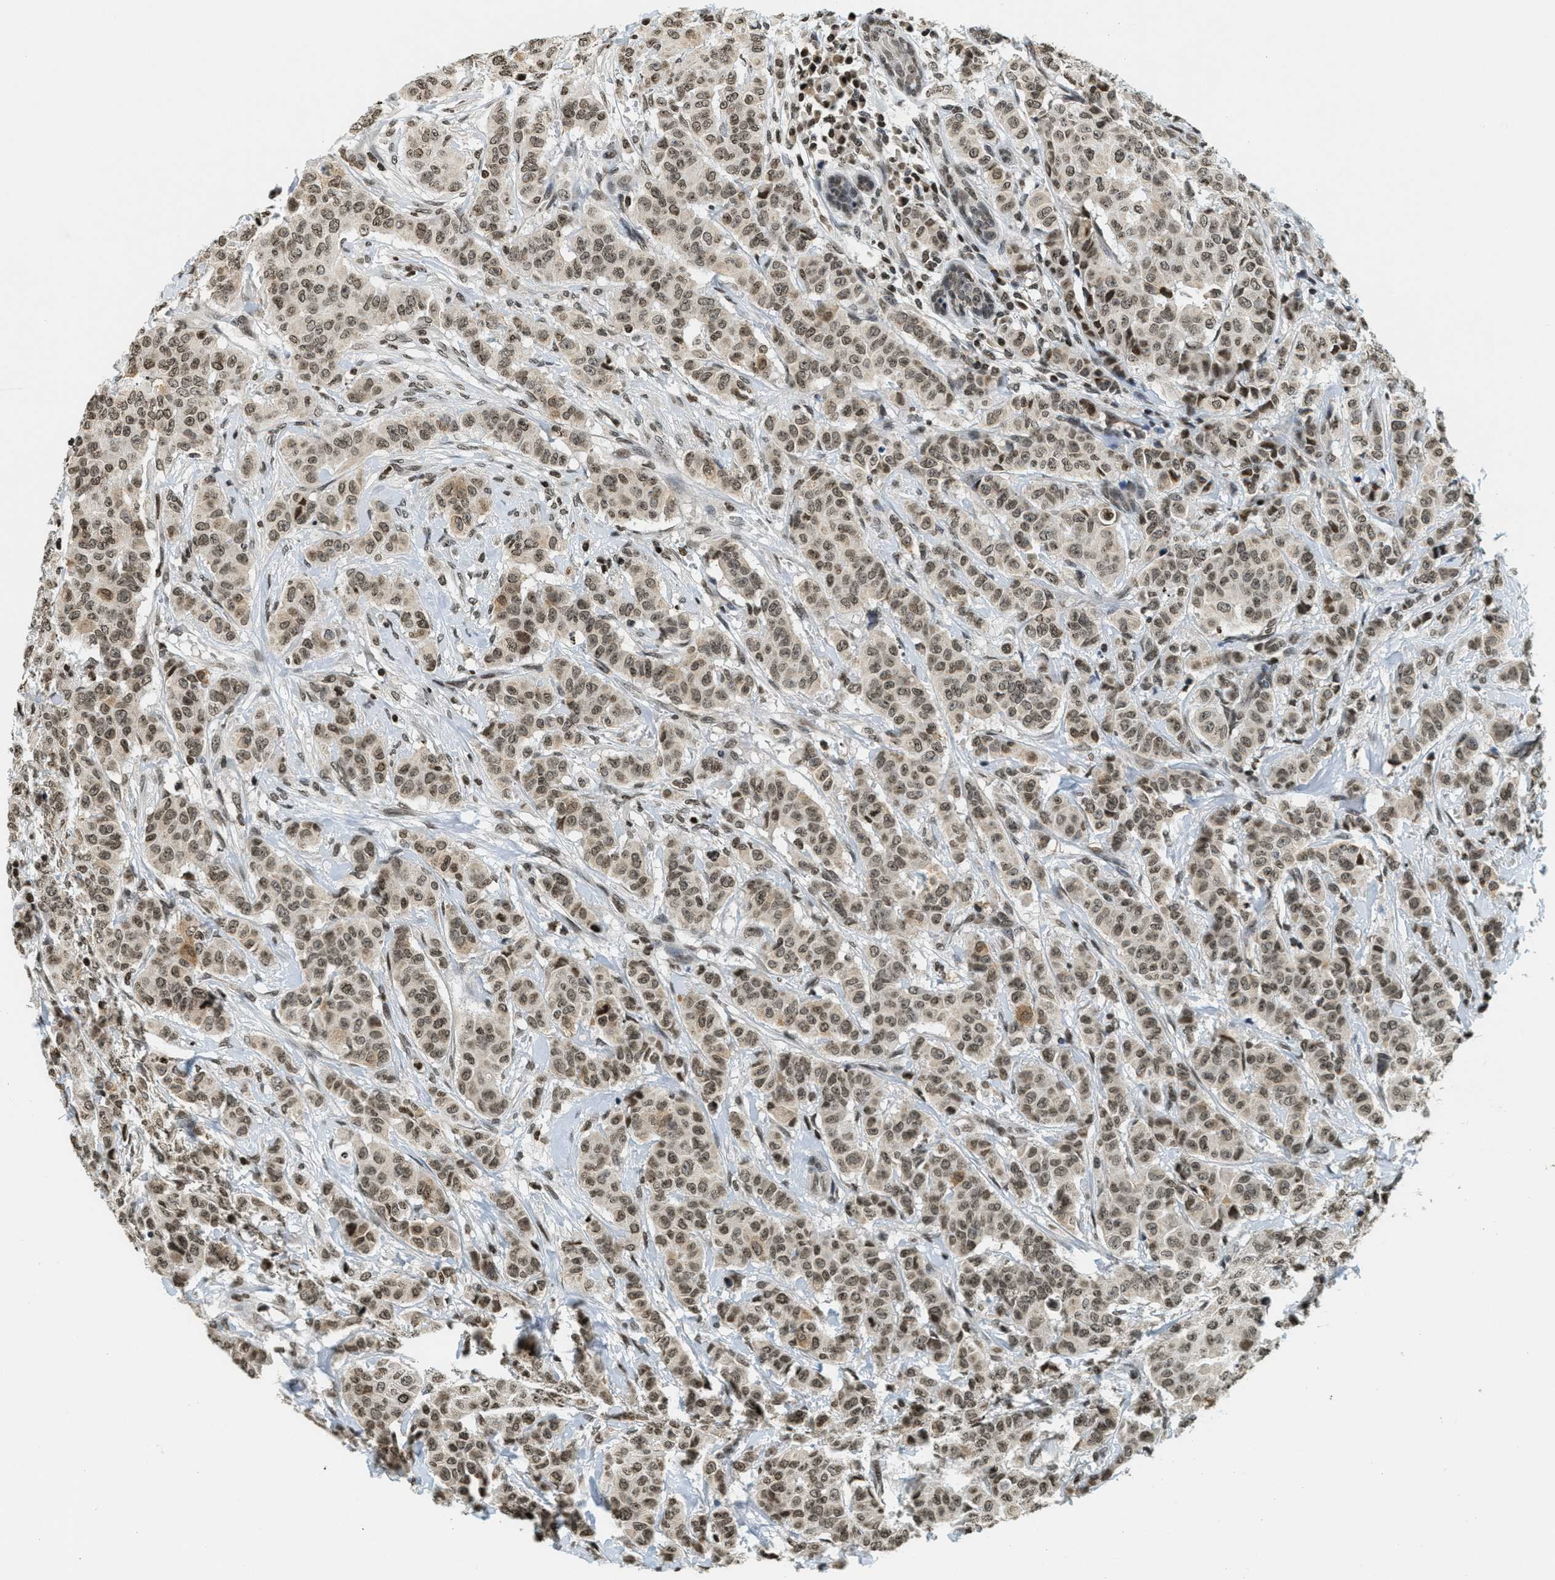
{"staining": {"intensity": "moderate", "quantity": ">75%", "location": "nuclear"}, "tissue": "breast cancer", "cell_type": "Tumor cells", "image_type": "cancer", "snomed": [{"axis": "morphology", "description": "Normal tissue, NOS"}, {"axis": "morphology", "description": "Duct carcinoma"}, {"axis": "topography", "description": "Breast"}], "caption": "Immunohistochemical staining of human infiltrating ductal carcinoma (breast) reveals moderate nuclear protein expression in approximately >75% of tumor cells.", "gene": "LDB2", "patient": {"sex": "female", "age": 40}}